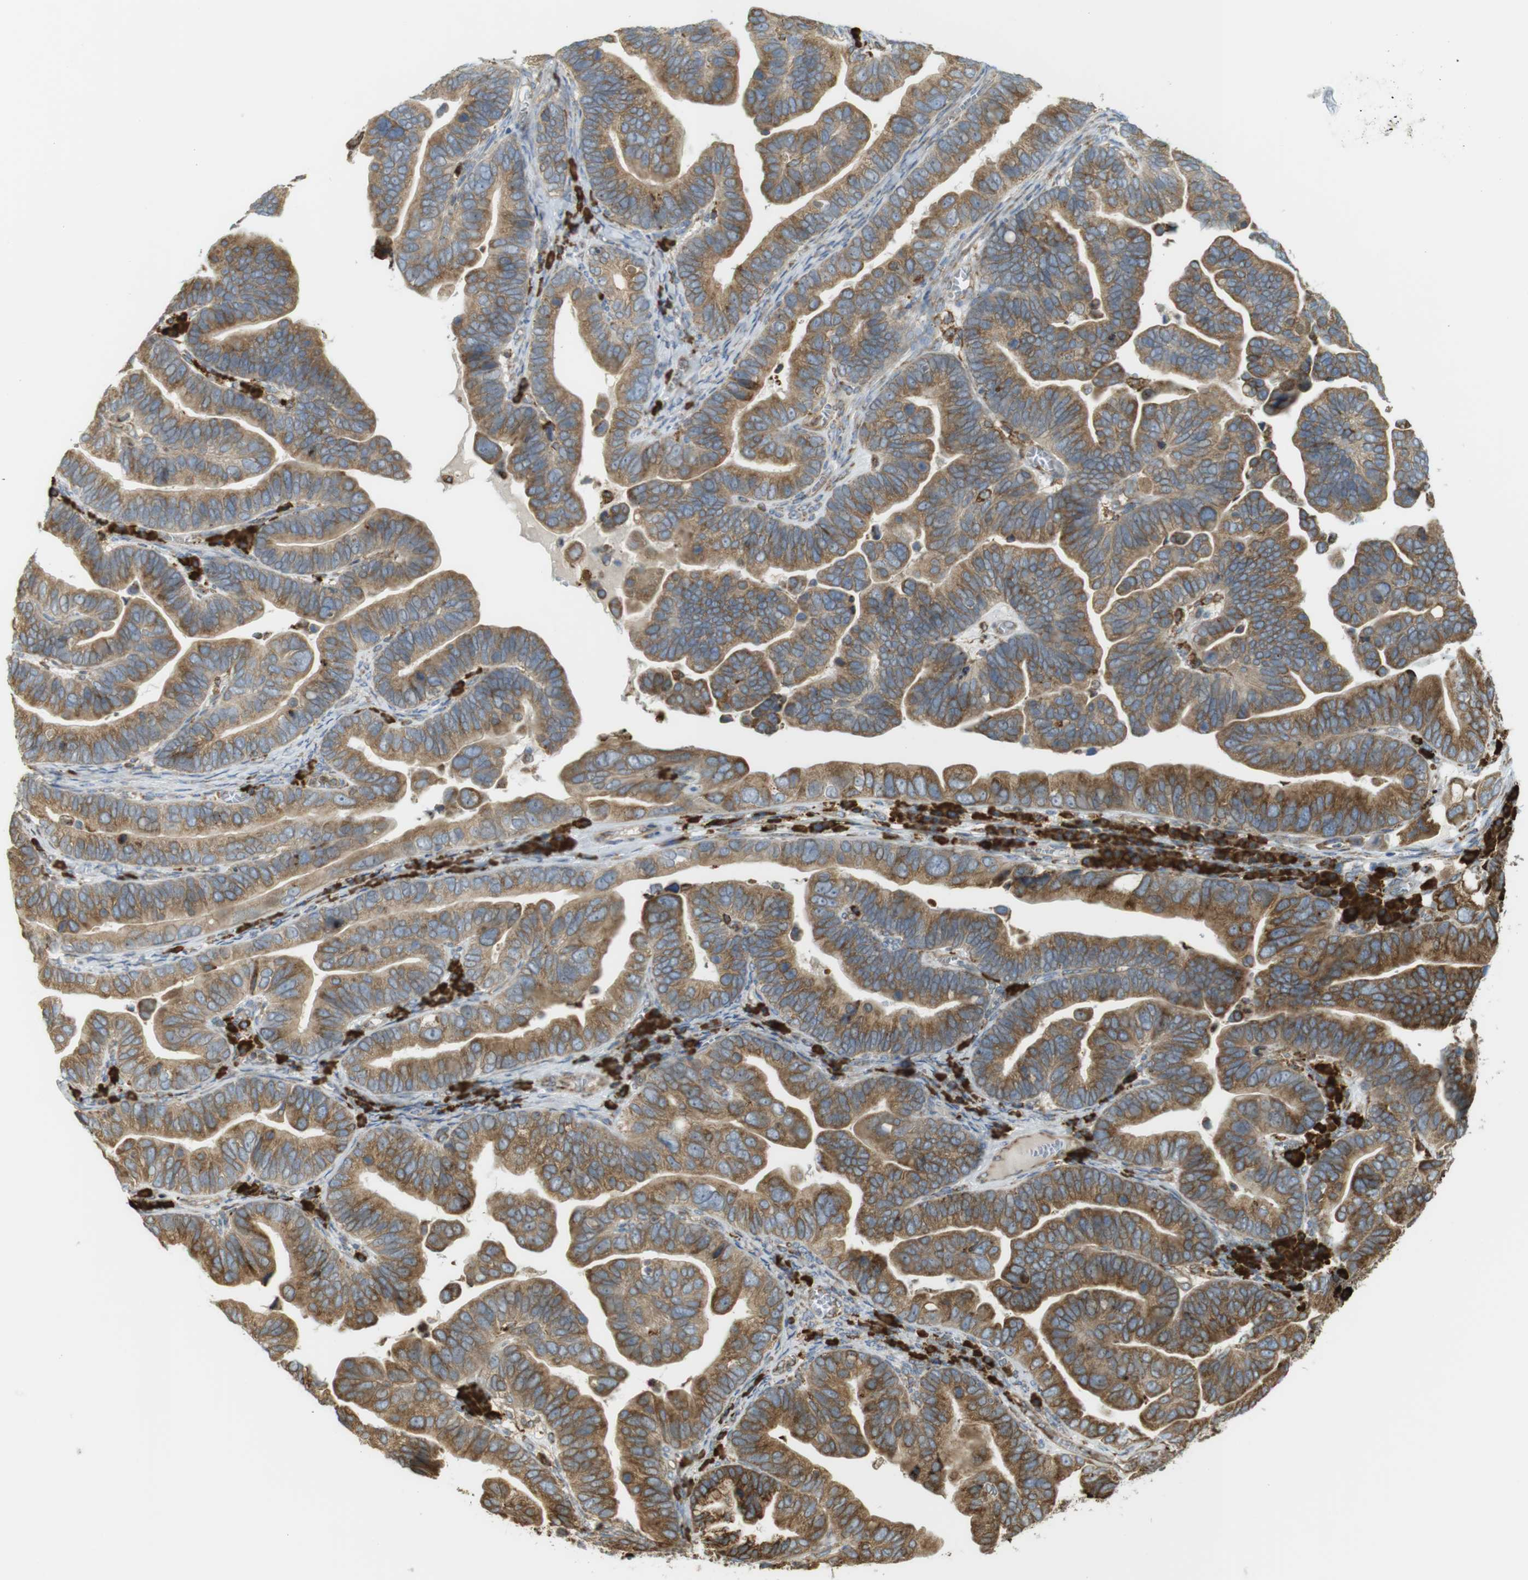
{"staining": {"intensity": "moderate", "quantity": ">75%", "location": "cytoplasmic/membranous"}, "tissue": "ovarian cancer", "cell_type": "Tumor cells", "image_type": "cancer", "snomed": [{"axis": "morphology", "description": "Cystadenocarcinoma, serous, NOS"}, {"axis": "topography", "description": "Ovary"}], "caption": "DAB immunohistochemical staining of human ovarian cancer (serous cystadenocarcinoma) displays moderate cytoplasmic/membranous protein positivity in about >75% of tumor cells. The staining was performed using DAB to visualize the protein expression in brown, while the nuclei were stained in blue with hematoxylin (Magnification: 20x).", "gene": "MBOAT2", "patient": {"sex": "female", "age": 56}}